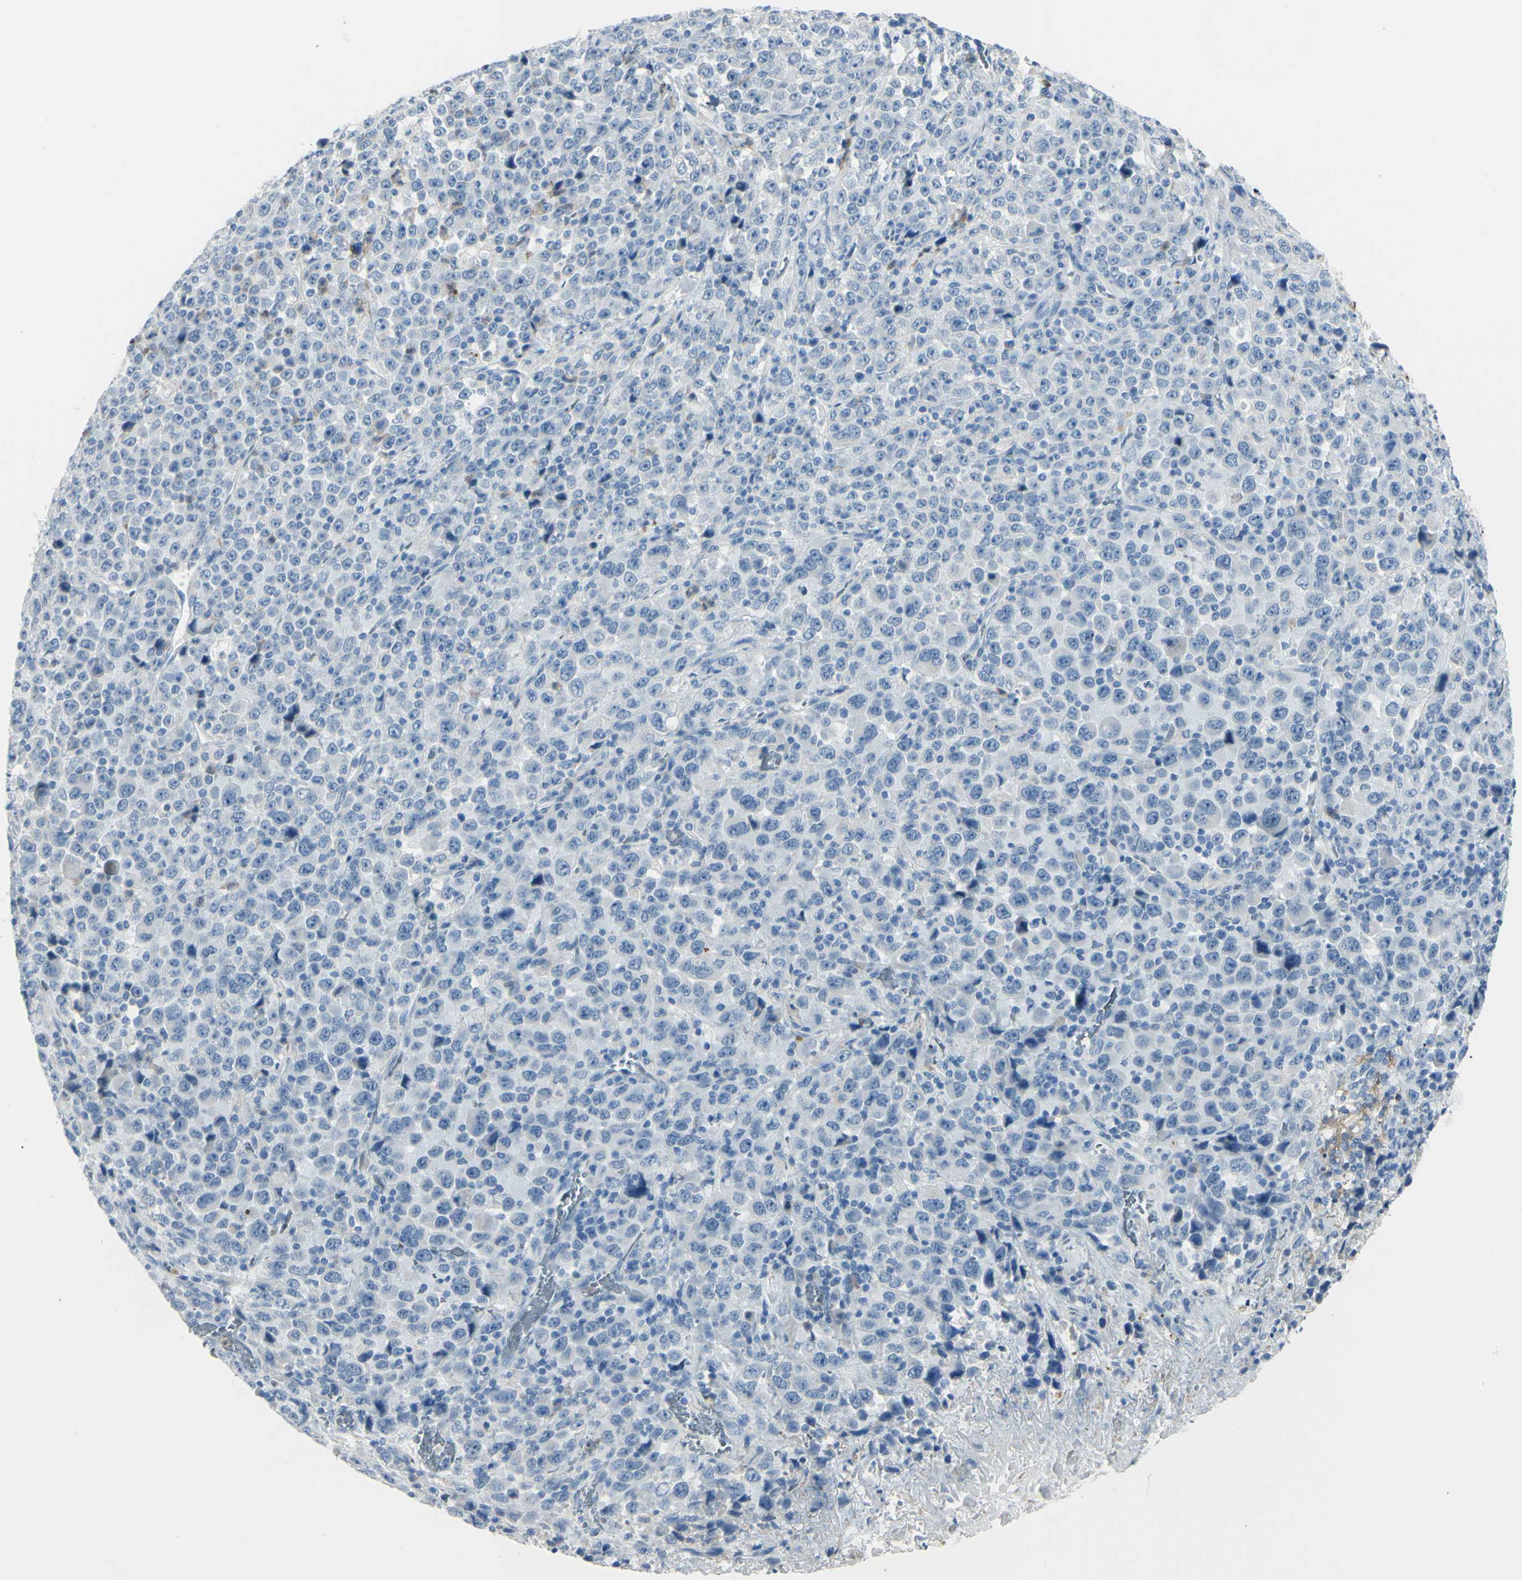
{"staining": {"intensity": "negative", "quantity": "none", "location": "none"}, "tissue": "stomach cancer", "cell_type": "Tumor cells", "image_type": "cancer", "snomed": [{"axis": "morphology", "description": "Normal tissue, NOS"}, {"axis": "morphology", "description": "Adenocarcinoma, NOS"}, {"axis": "topography", "description": "Stomach, upper"}, {"axis": "topography", "description": "Stomach"}], "caption": "The micrograph shows no staining of tumor cells in stomach adenocarcinoma.", "gene": "ZNF557", "patient": {"sex": "male", "age": 59}}